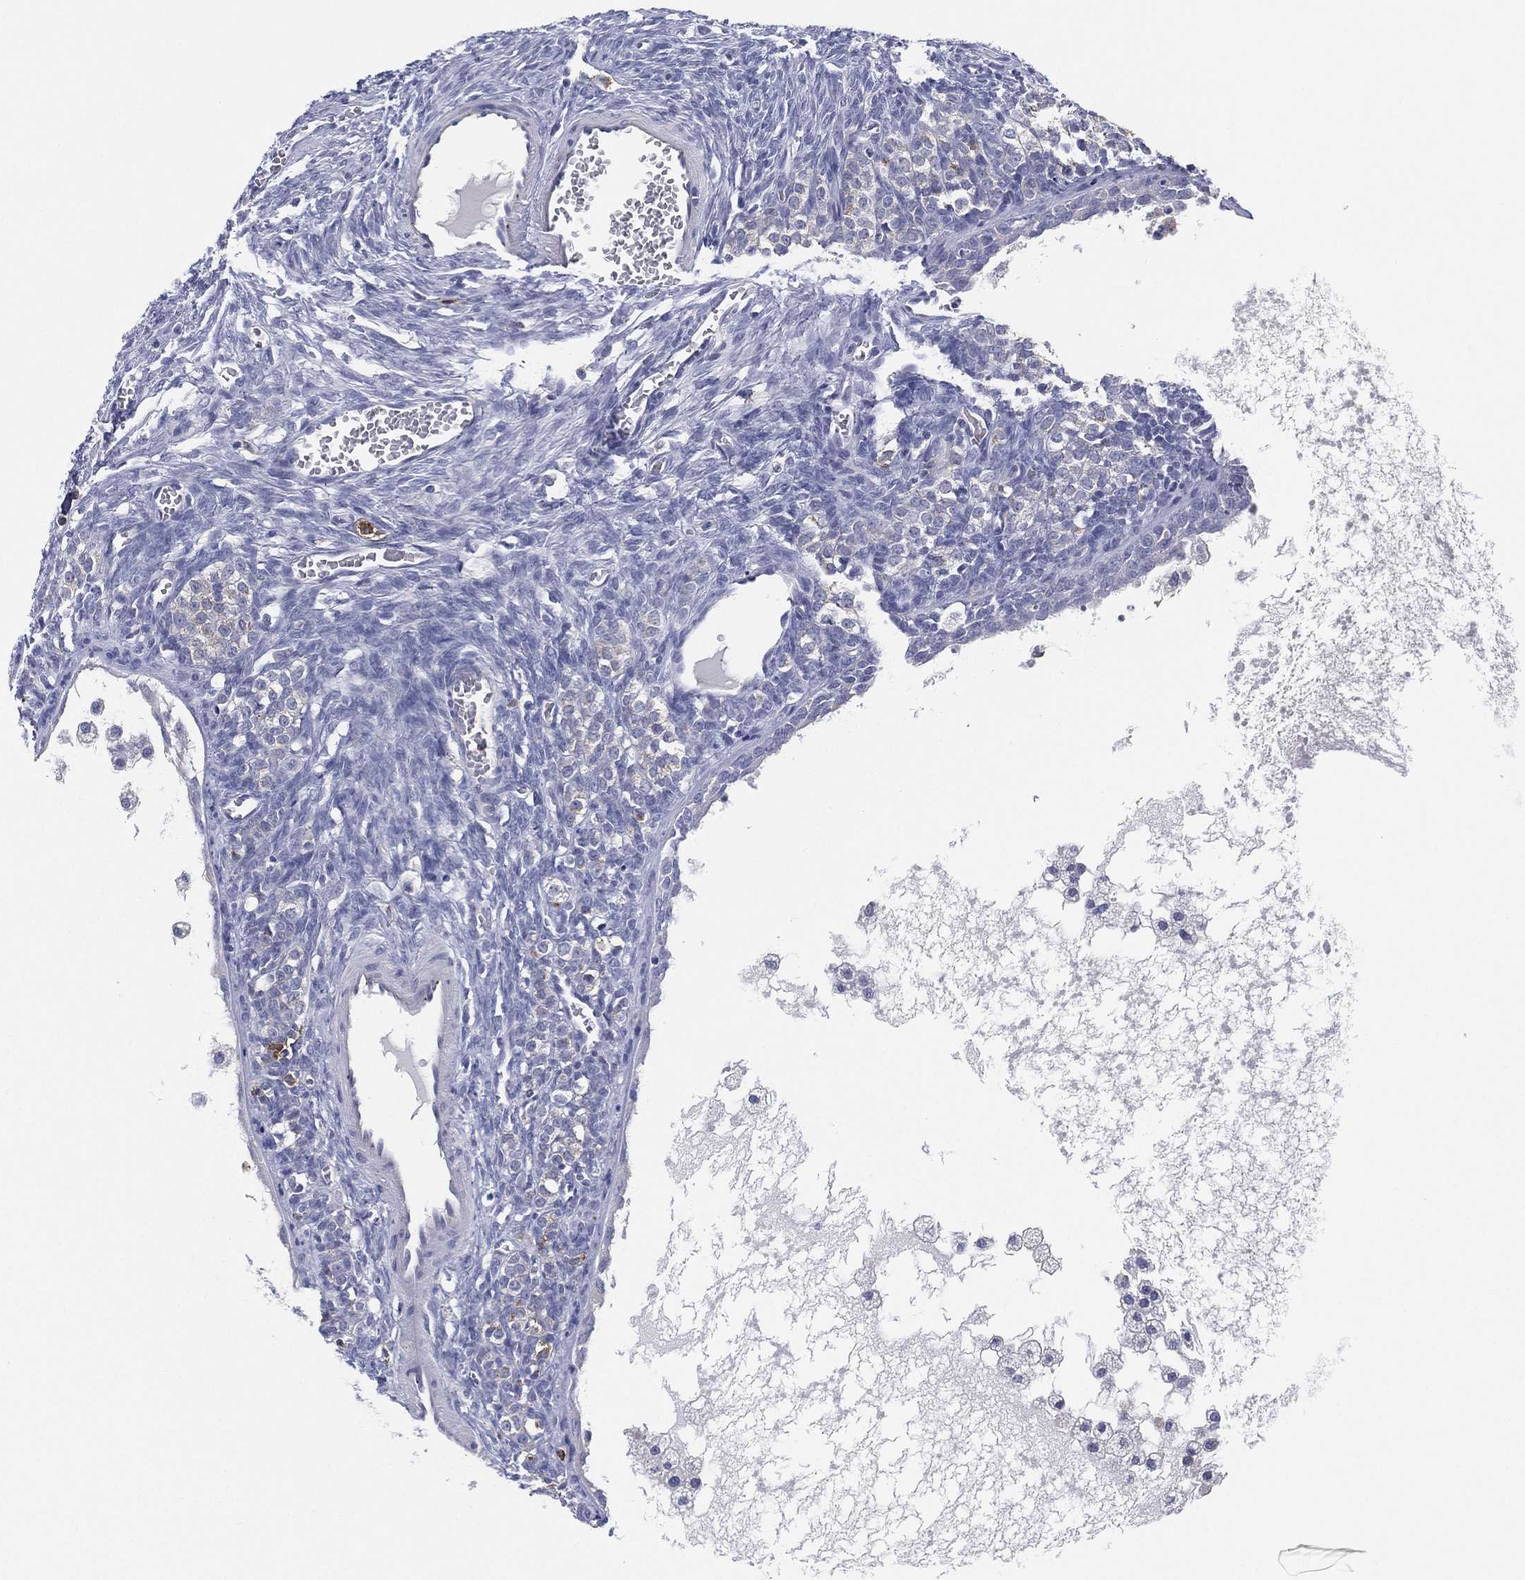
{"staining": {"intensity": "negative", "quantity": "none", "location": "none"}, "tissue": "ovary", "cell_type": "Follicle cells", "image_type": "normal", "snomed": [{"axis": "morphology", "description": "Normal tissue, NOS"}, {"axis": "topography", "description": "Ovary"}], "caption": "The image displays no staining of follicle cells in benign ovary. The staining was performed using DAB to visualize the protein expression in brown, while the nuclei were stained in blue with hematoxylin (Magnification: 20x).", "gene": "PLAC8", "patient": {"sex": "female", "age": 27}}